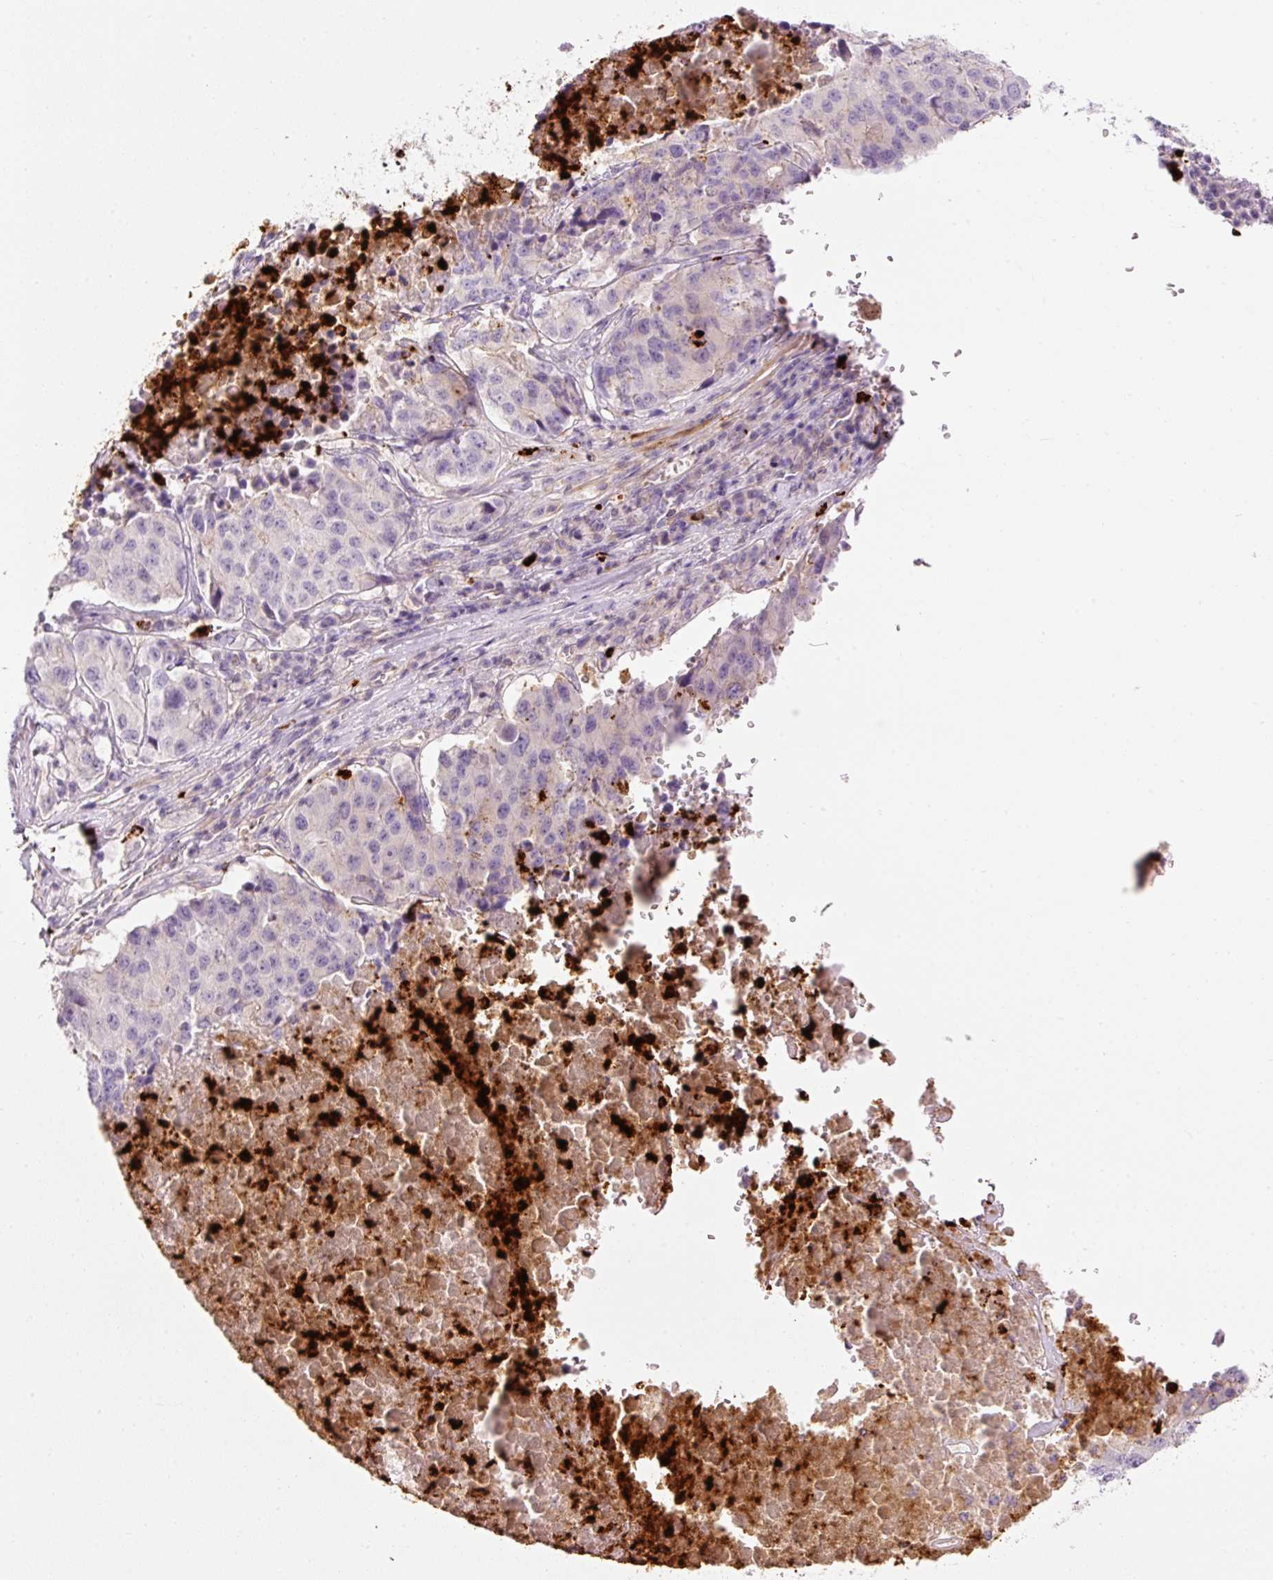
{"staining": {"intensity": "negative", "quantity": "none", "location": "none"}, "tissue": "stomach cancer", "cell_type": "Tumor cells", "image_type": "cancer", "snomed": [{"axis": "morphology", "description": "Adenocarcinoma, NOS"}, {"axis": "topography", "description": "Stomach"}], "caption": "The immunohistochemistry (IHC) micrograph has no significant expression in tumor cells of stomach adenocarcinoma tissue.", "gene": "MAP3K3", "patient": {"sex": "male", "age": 71}}